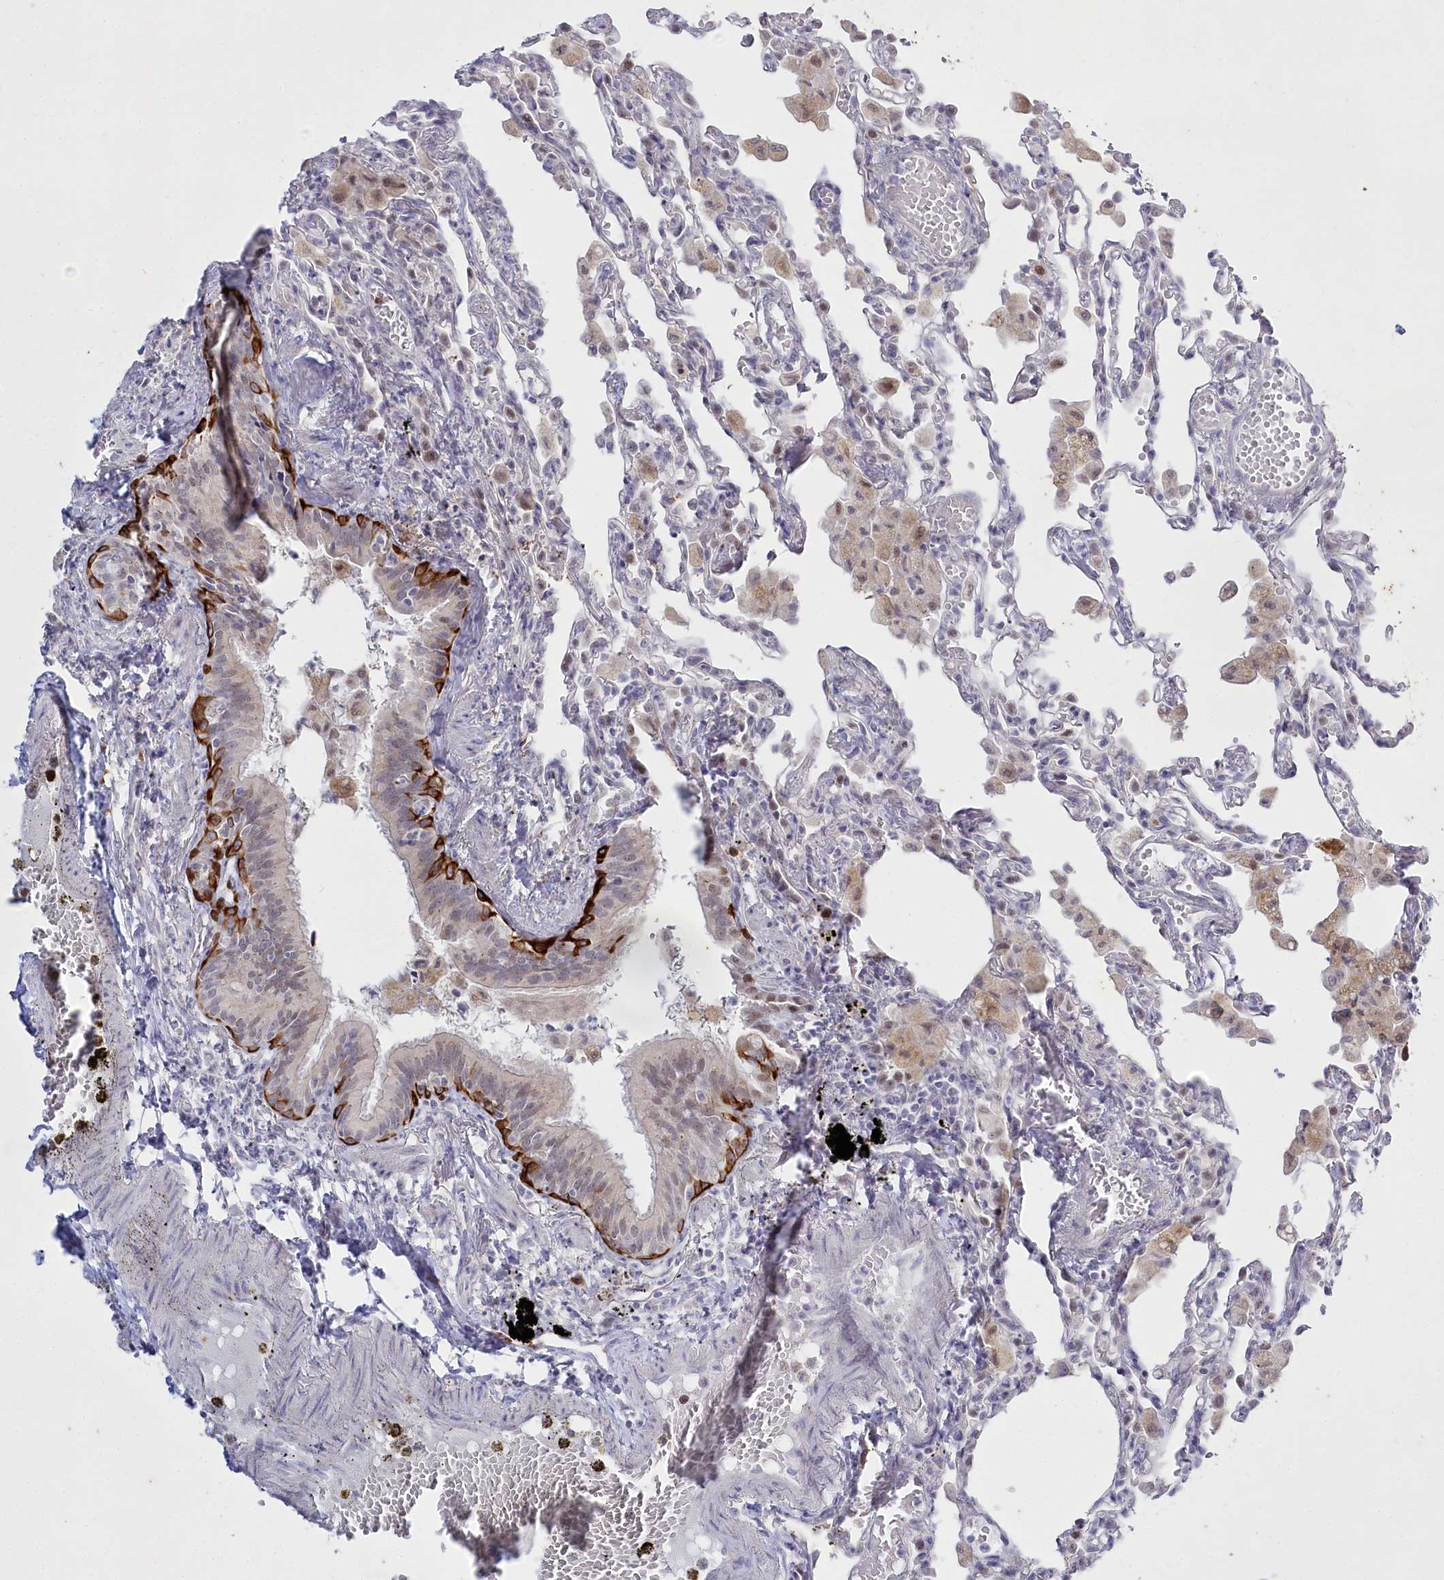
{"staining": {"intensity": "negative", "quantity": "none", "location": "none"}, "tissue": "lung", "cell_type": "Alveolar cells", "image_type": "normal", "snomed": [{"axis": "morphology", "description": "Normal tissue, NOS"}, {"axis": "topography", "description": "Bronchus"}, {"axis": "topography", "description": "Lung"}], "caption": "Protein analysis of normal lung reveals no significant staining in alveolar cells.", "gene": "ABITRAM", "patient": {"sex": "female", "age": 49}}